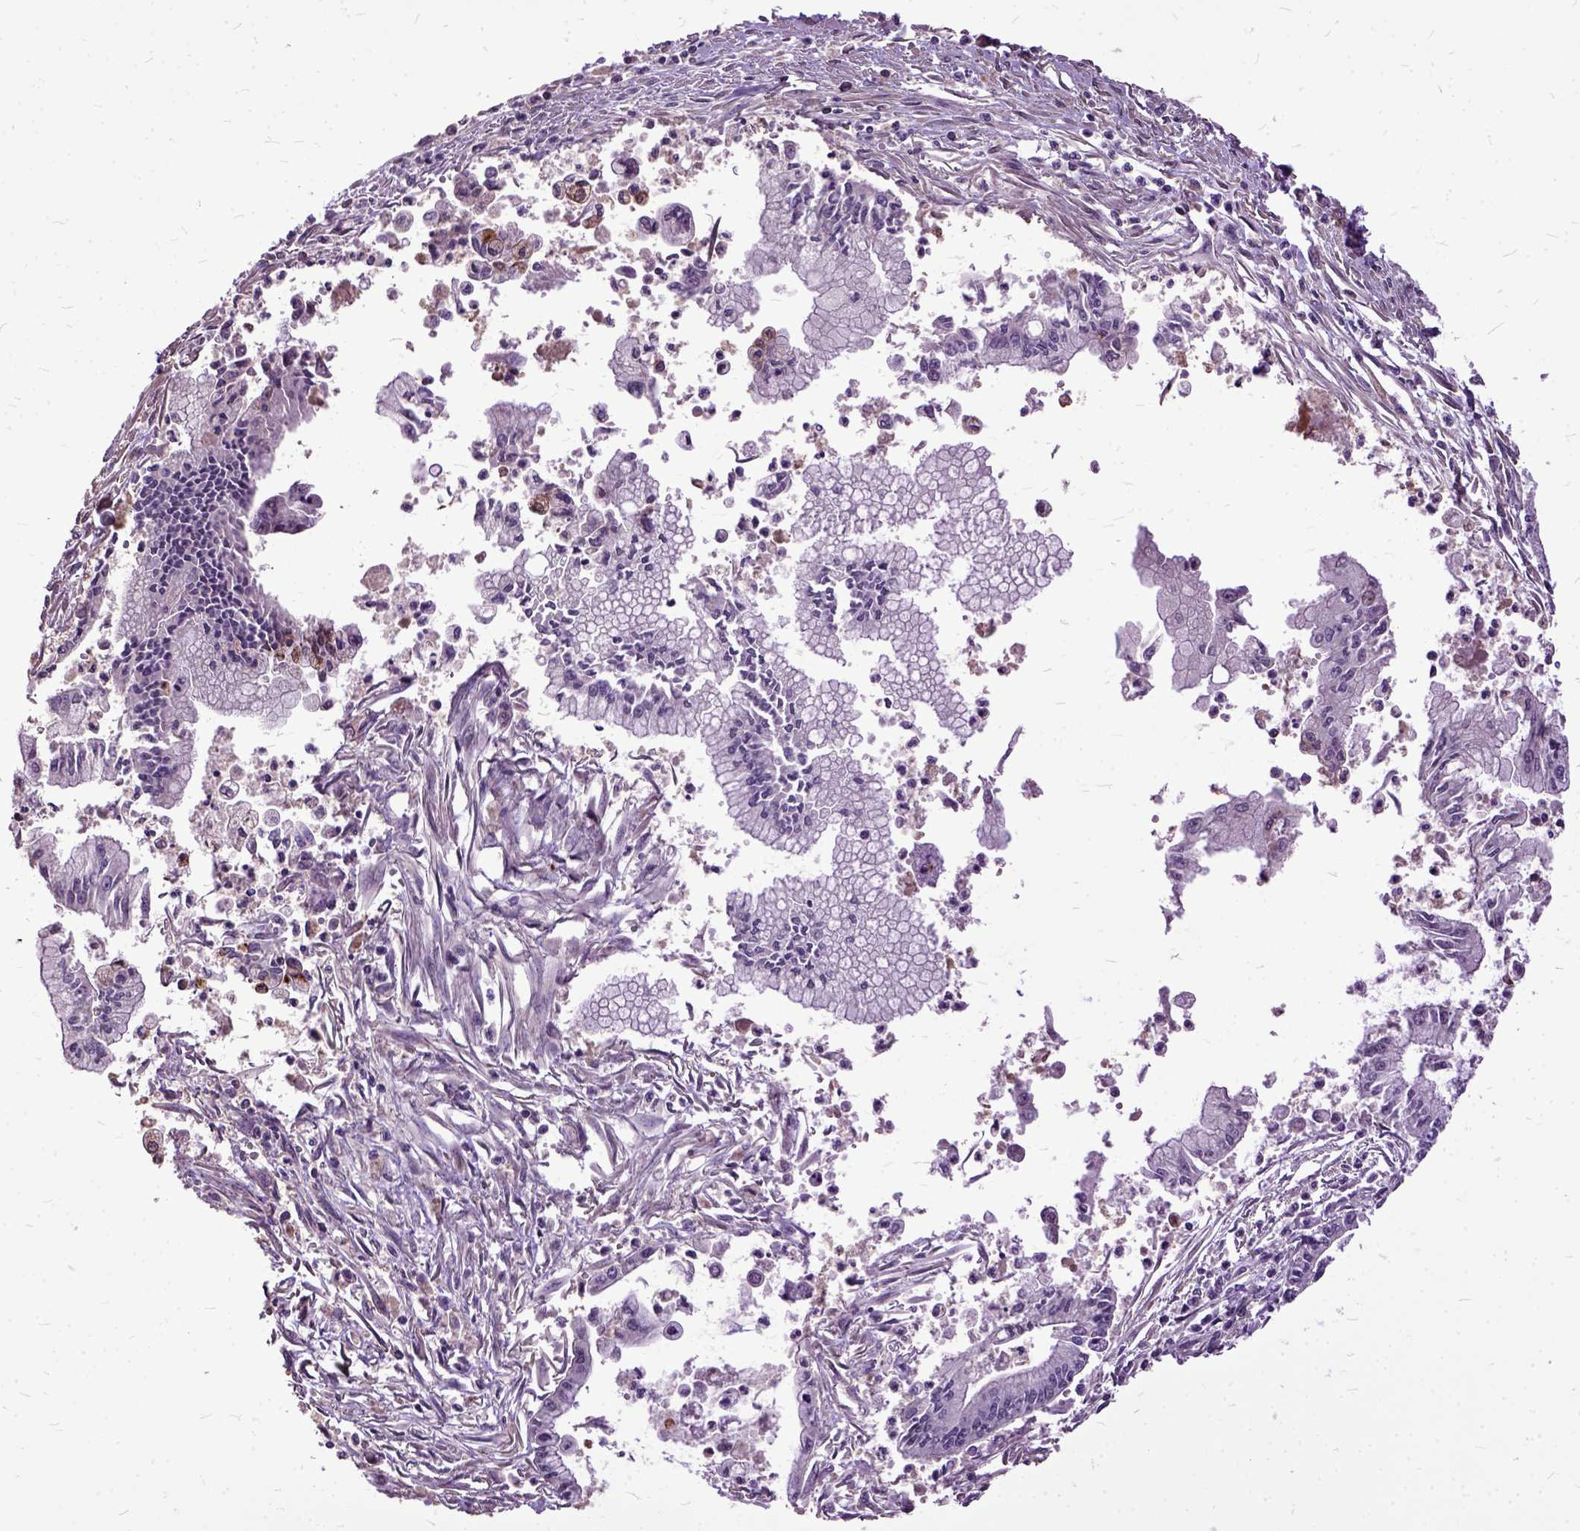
{"staining": {"intensity": "negative", "quantity": "none", "location": "none"}, "tissue": "pancreatic cancer", "cell_type": "Tumor cells", "image_type": "cancer", "snomed": [{"axis": "morphology", "description": "Adenocarcinoma, NOS"}, {"axis": "topography", "description": "Pancreas"}], "caption": "Tumor cells are negative for protein expression in human adenocarcinoma (pancreatic).", "gene": "AREG", "patient": {"sex": "female", "age": 65}}